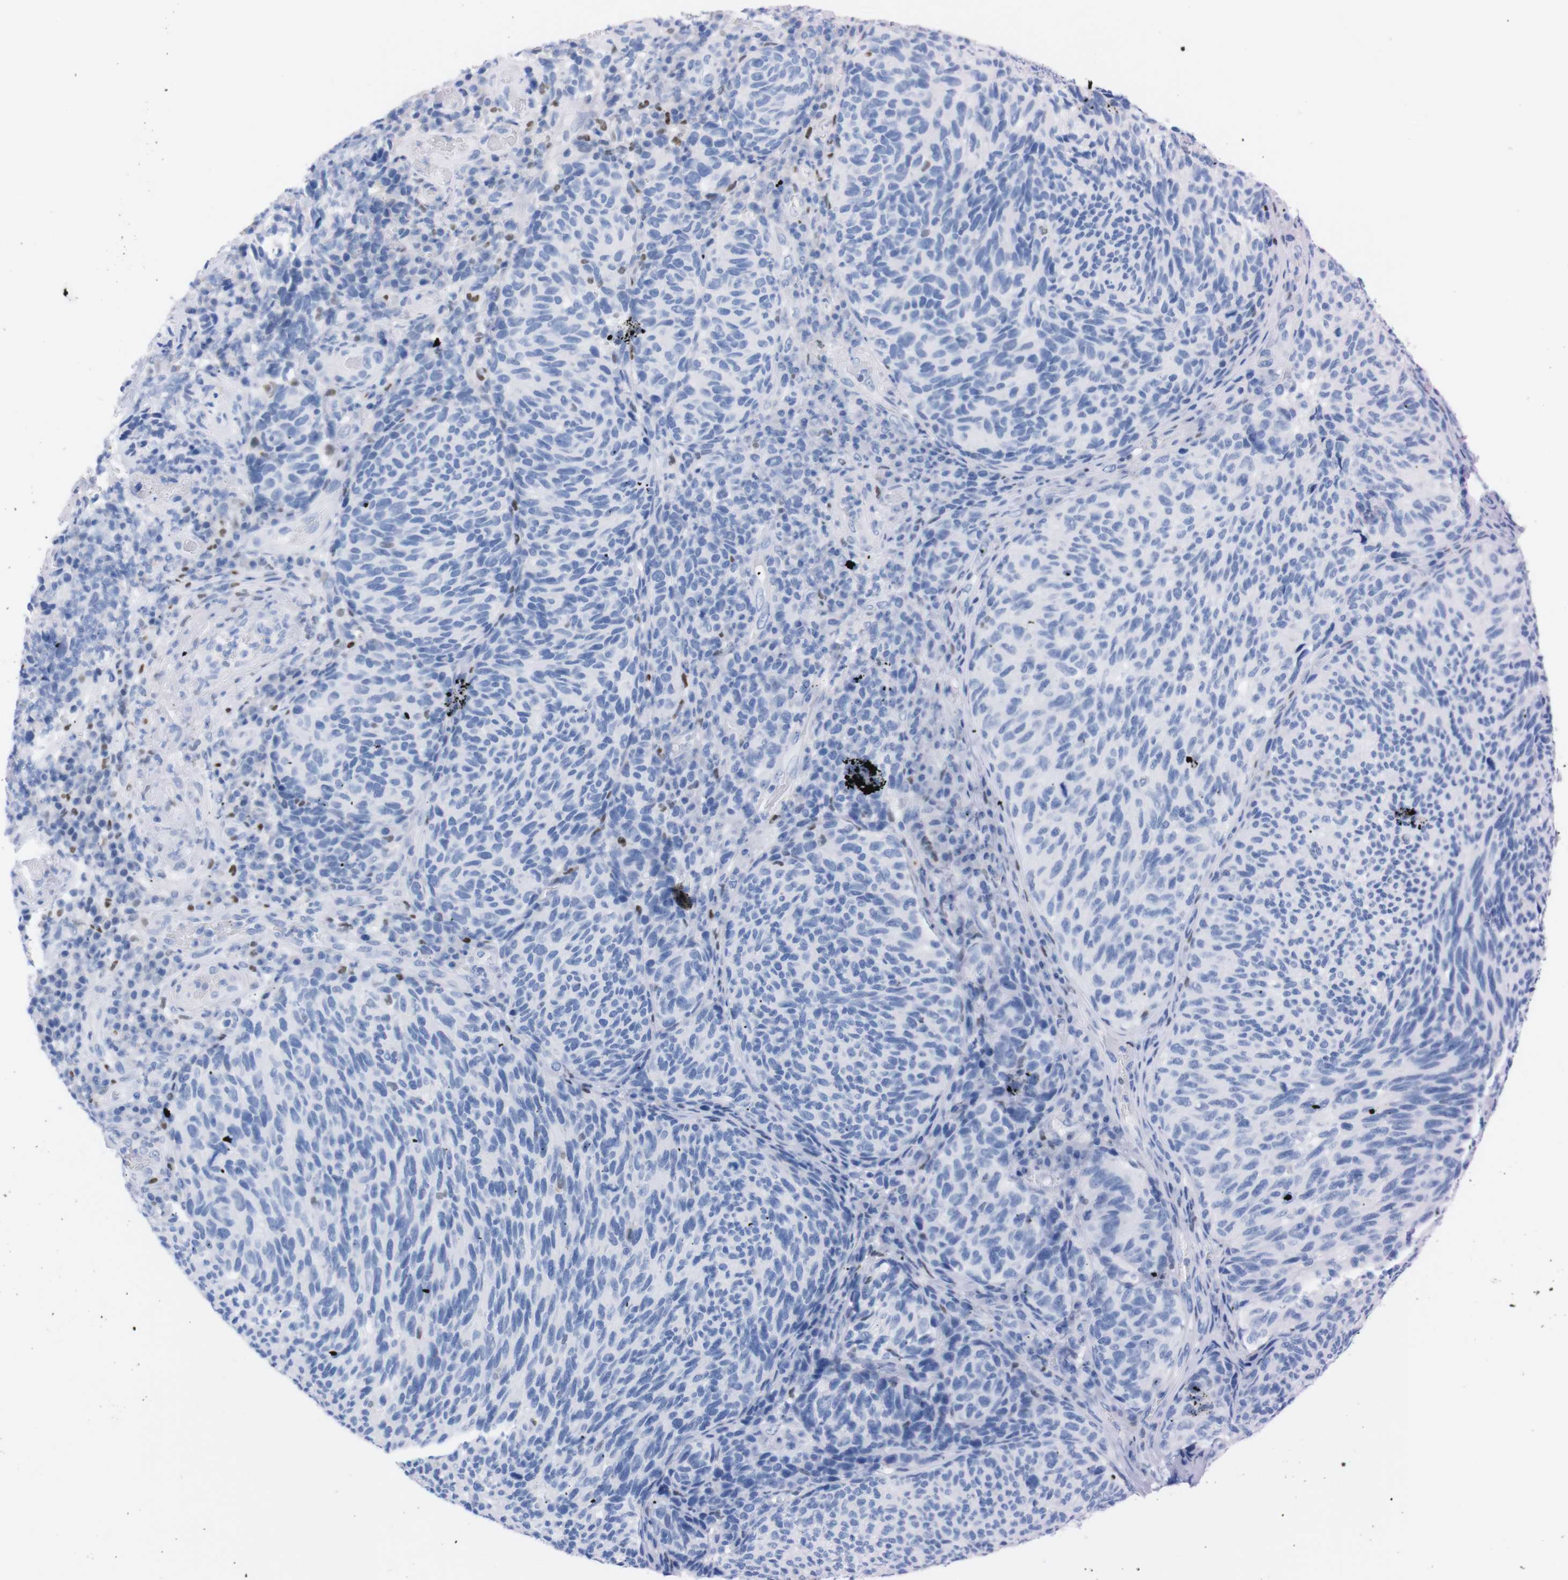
{"staining": {"intensity": "negative", "quantity": "none", "location": "none"}, "tissue": "melanoma", "cell_type": "Tumor cells", "image_type": "cancer", "snomed": [{"axis": "morphology", "description": "Malignant melanoma, NOS"}, {"axis": "topography", "description": "Skin"}], "caption": "High magnification brightfield microscopy of malignant melanoma stained with DAB (3,3'-diaminobenzidine) (brown) and counterstained with hematoxylin (blue): tumor cells show no significant staining. (DAB immunohistochemistry (IHC) with hematoxylin counter stain).", "gene": "P2RY12", "patient": {"sex": "female", "age": 73}}